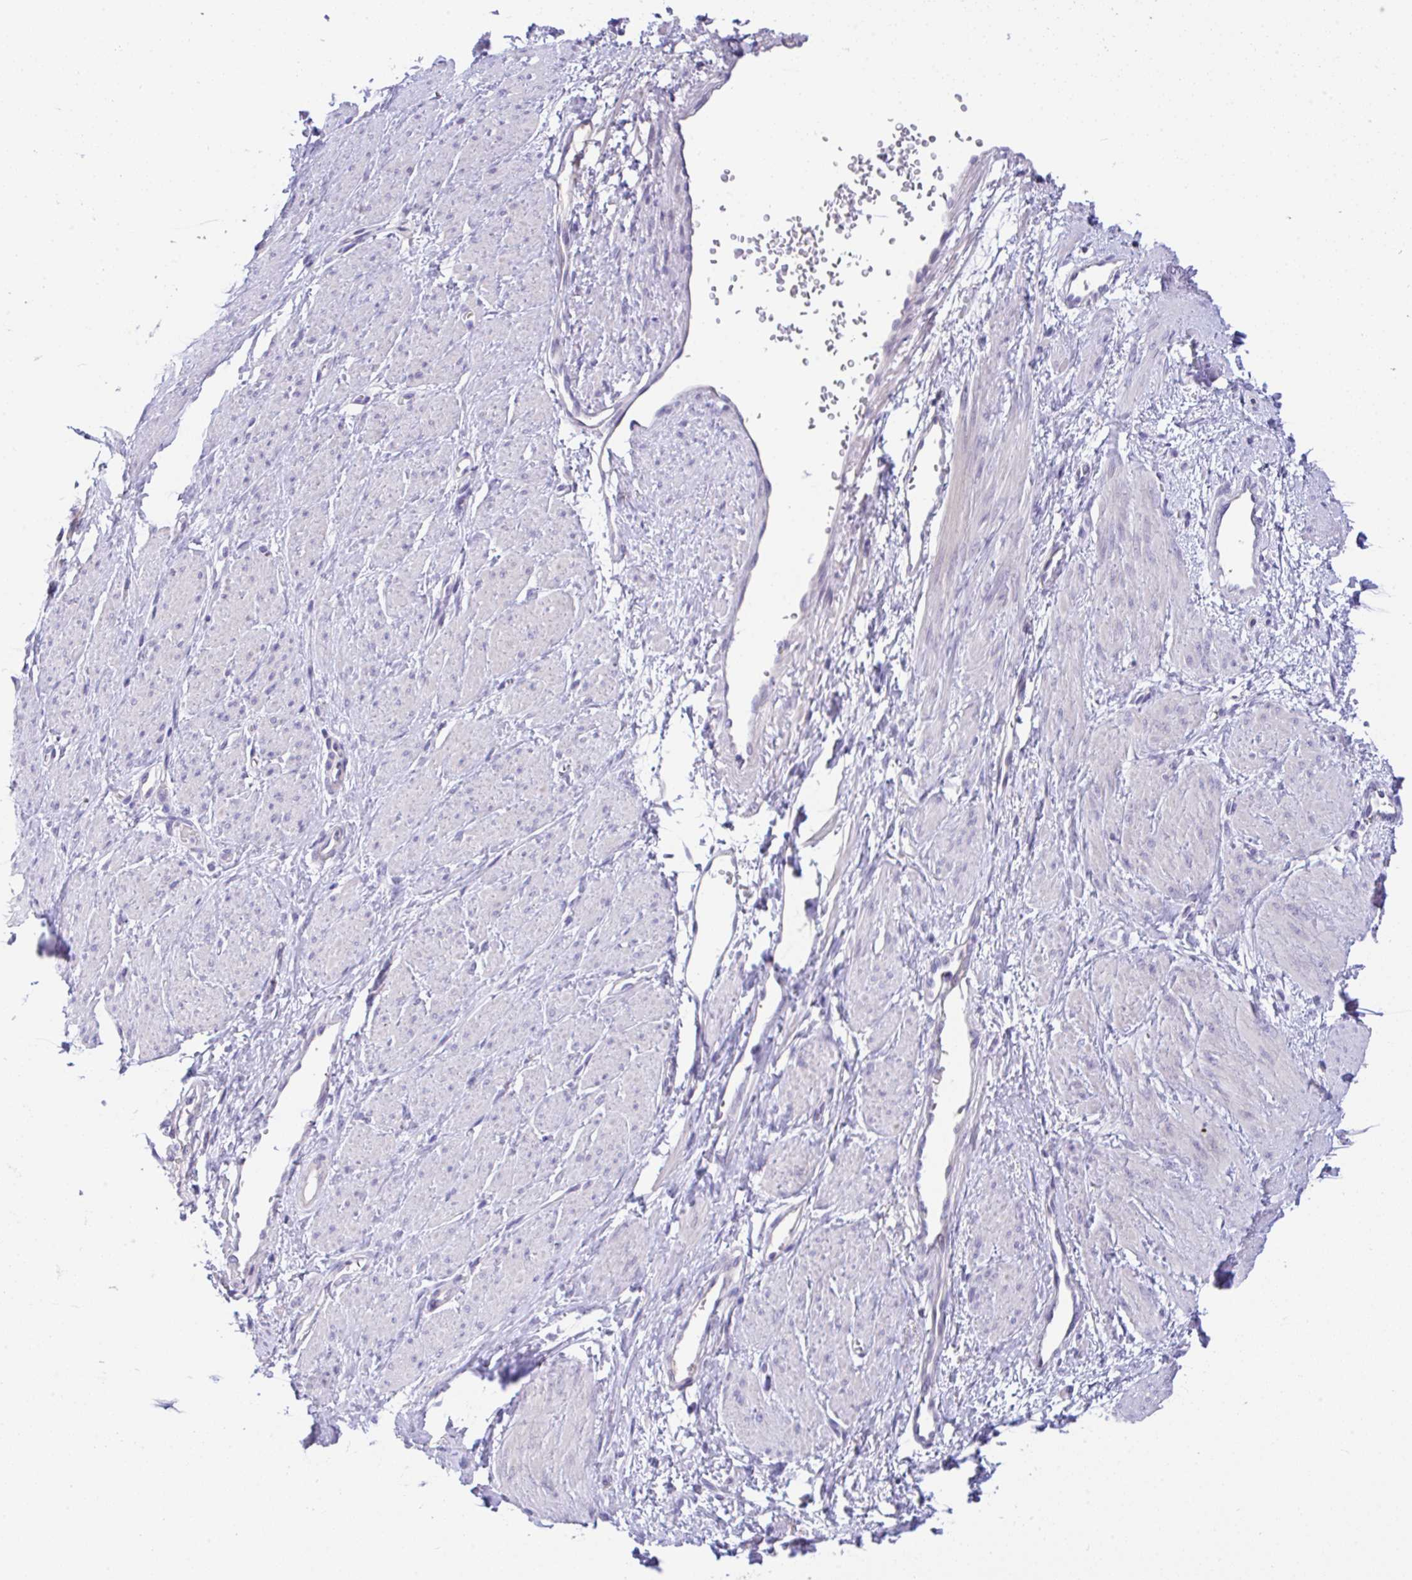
{"staining": {"intensity": "negative", "quantity": "none", "location": "none"}, "tissue": "smooth muscle", "cell_type": "Smooth muscle cells", "image_type": "normal", "snomed": [{"axis": "morphology", "description": "Normal tissue, NOS"}, {"axis": "topography", "description": "Smooth muscle"}, {"axis": "topography", "description": "Uterus"}], "caption": "IHC micrograph of normal smooth muscle stained for a protein (brown), which displays no positivity in smooth muscle cells.", "gene": "SERPINE3", "patient": {"sex": "female", "age": 39}}